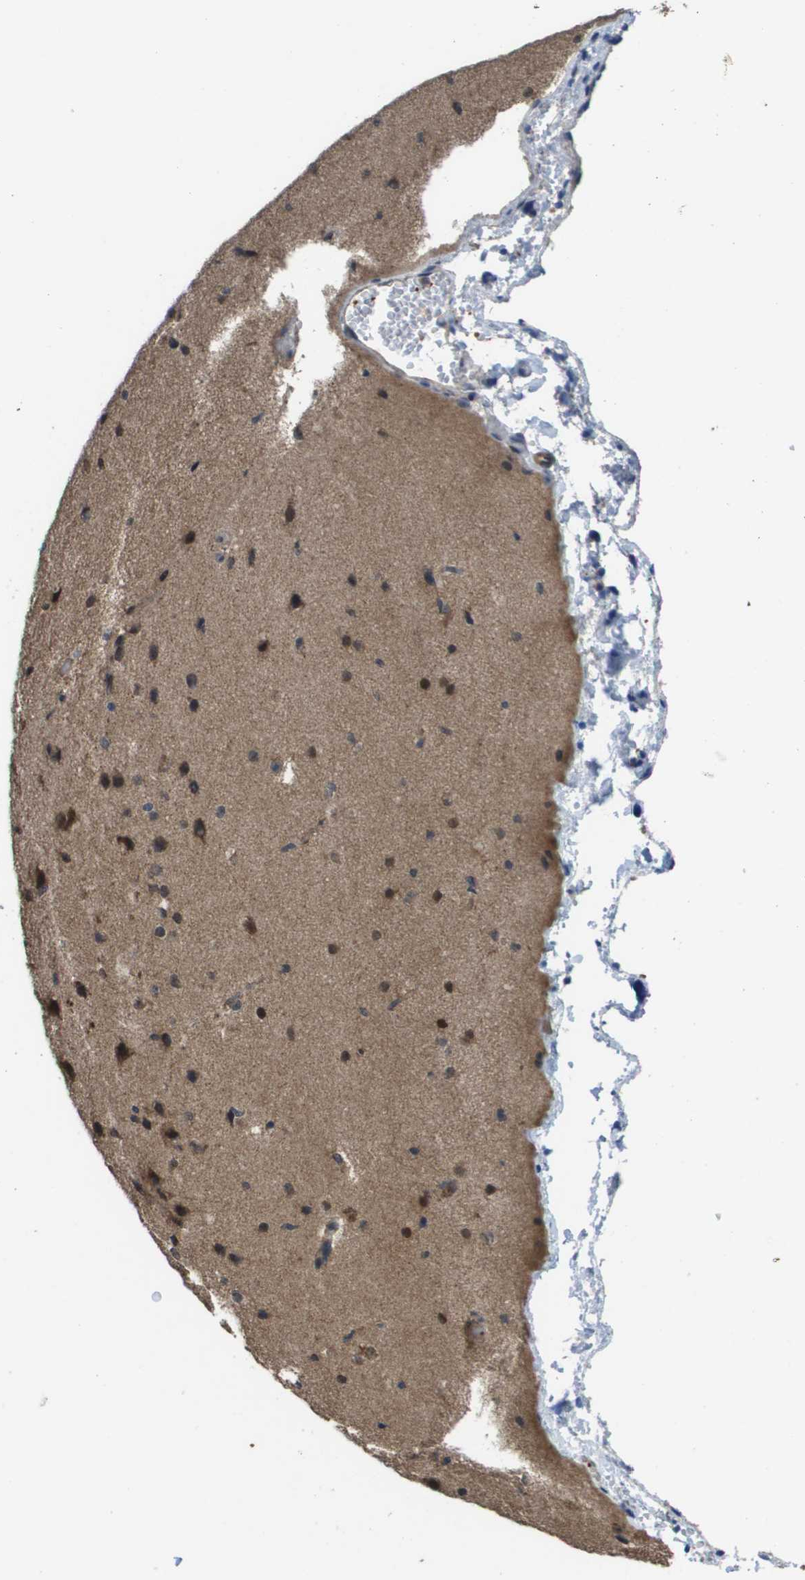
{"staining": {"intensity": "moderate", "quantity": ">75%", "location": "cytoplasmic/membranous"}, "tissue": "cerebral cortex", "cell_type": "Endothelial cells", "image_type": "normal", "snomed": [{"axis": "morphology", "description": "Normal tissue, NOS"}, {"axis": "morphology", "description": "Developmental malformation"}, {"axis": "topography", "description": "Cerebral cortex"}], "caption": "Protein analysis of normal cerebral cortex exhibits moderate cytoplasmic/membranous staining in approximately >75% of endothelial cells. (brown staining indicates protein expression, while blue staining denotes nuclei).", "gene": "RBM38", "patient": {"sex": "female", "age": 30}}